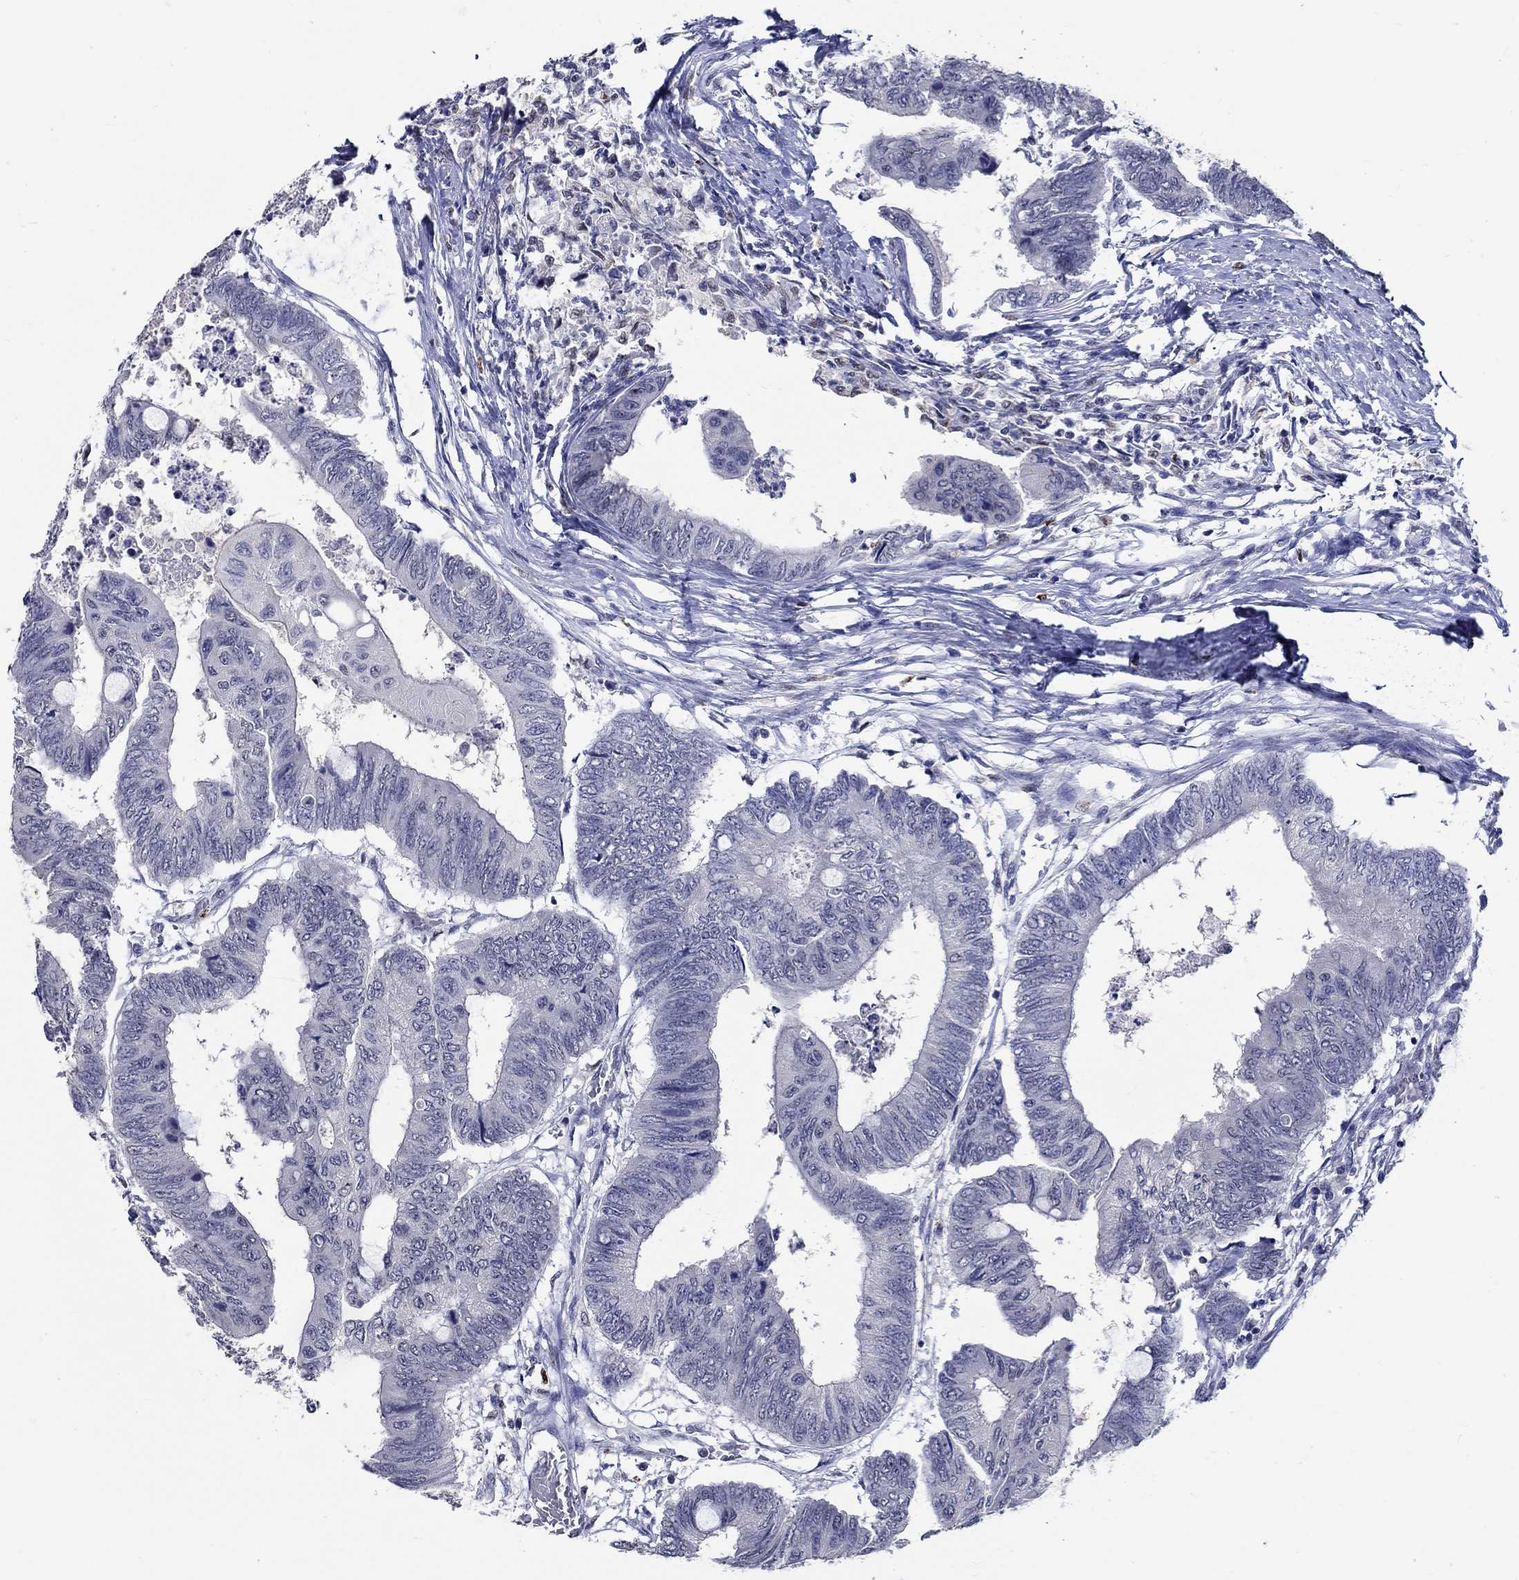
{"staining": {"intensity": "negative", "quantity": "none", "location": "none"}, "tissue": "colorectal cancer", "cell_type": "Tumor cells", "image_type": "cancer", "snomed": [{"axis": "morphology", "description": "Normal tissue, NOS"}, {"axis": "morphology", "description": "Adenocarcinoma, NOS"}, {"axis": "topography", "description": "Rectum"}, {"axis": "topography", "description": "Peripheral nerve tissue"}], "caption": "Tumor cells show no significant staining in colorectal cancer (adenocarcinoma).", "gene": "GATA2", "patient": {"sex": "male", "age": 92}}